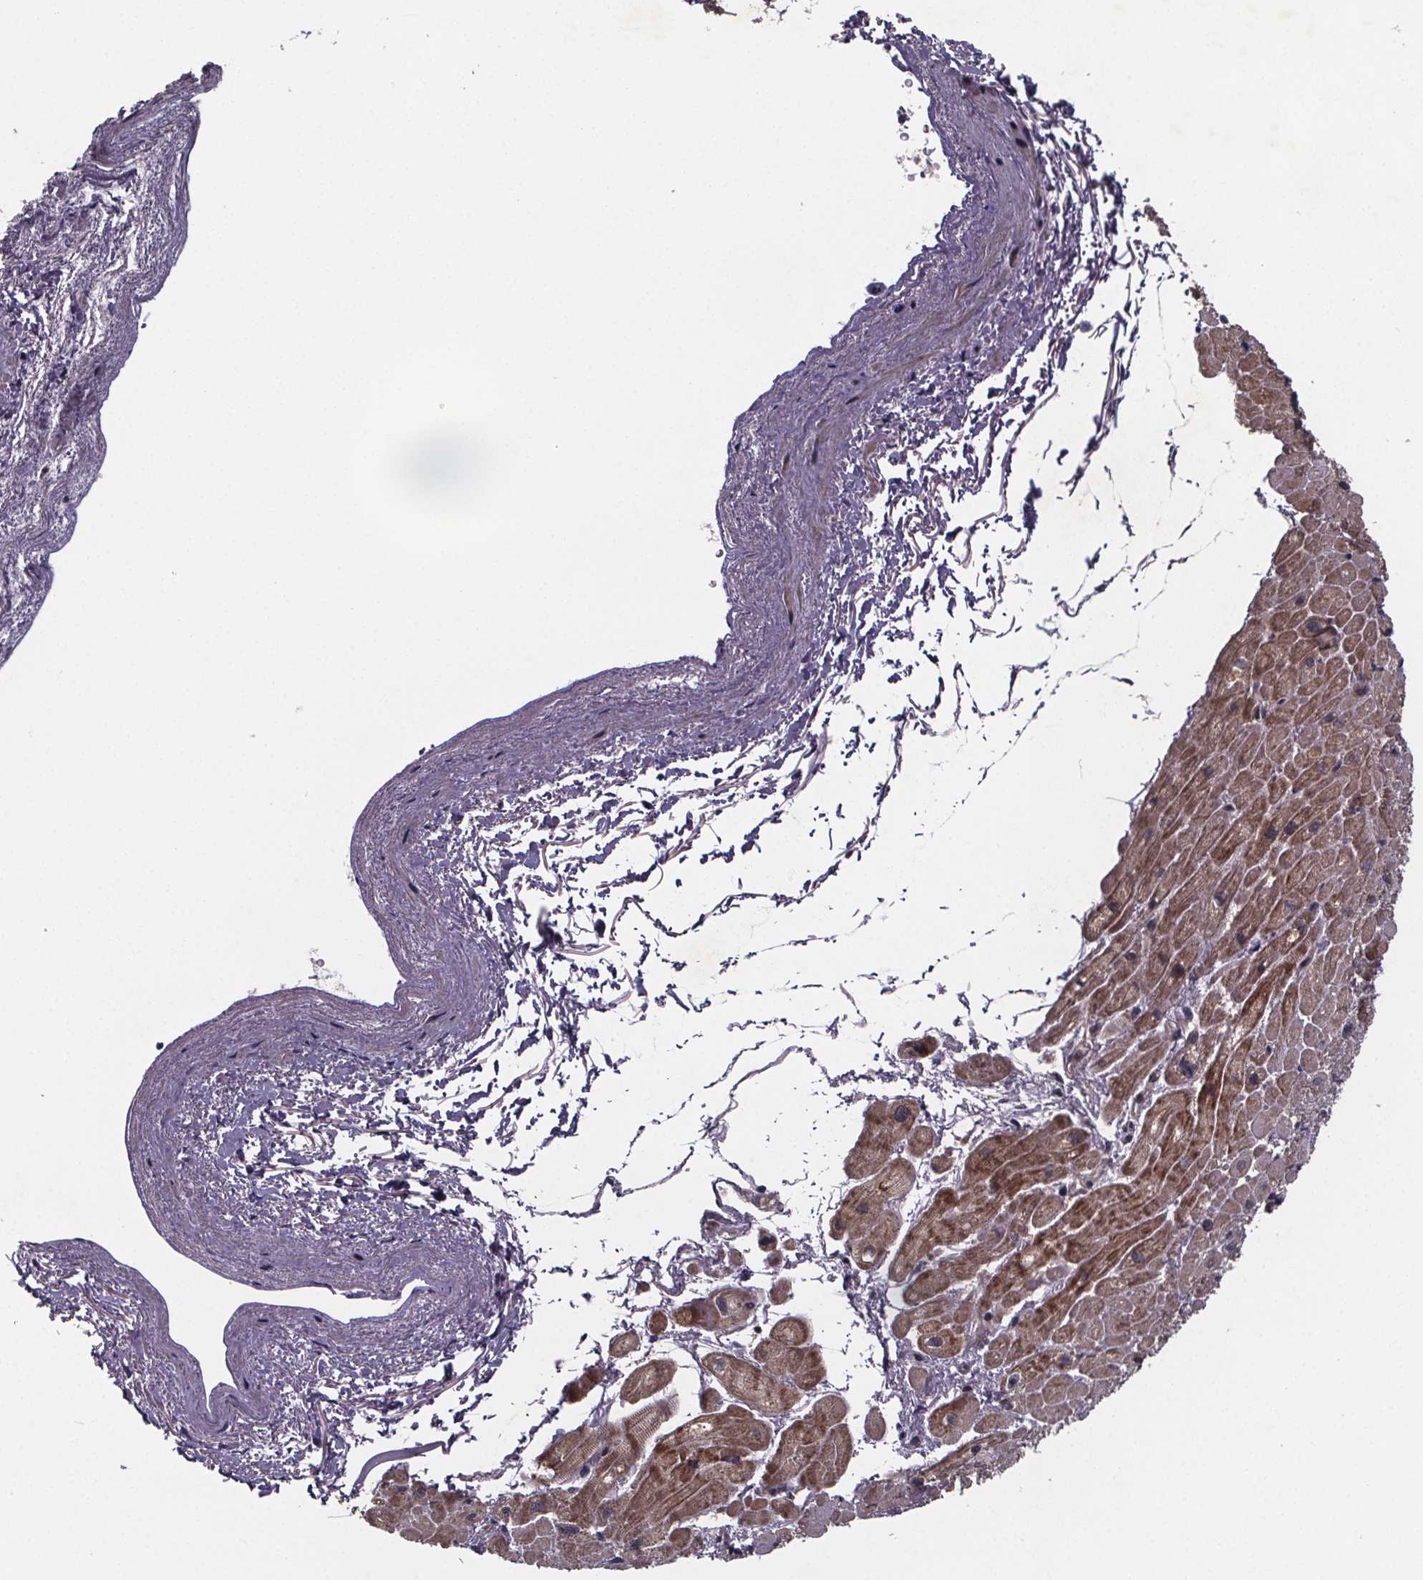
{"staining": {"intensity": "moderate", "quantity": "25%-75%", "location": "cytoplasmic/membranous"}, "tissue": "heart muscle", "cell_type": "Cardiomyocytes", "image_type": "normal", "snomed": [{"axis": "morphology", "description": "Normal tissue, NOS"}, {"axis": "topography", "description": "Heart"}], "caption": "Benign heart muscle reveals moderate cytoplasmic/membranous positivity in about 25%-75% of cardiomyocytes.", "gene": "FN3KRP", "patient": {"sex": "male", "age": 62}}